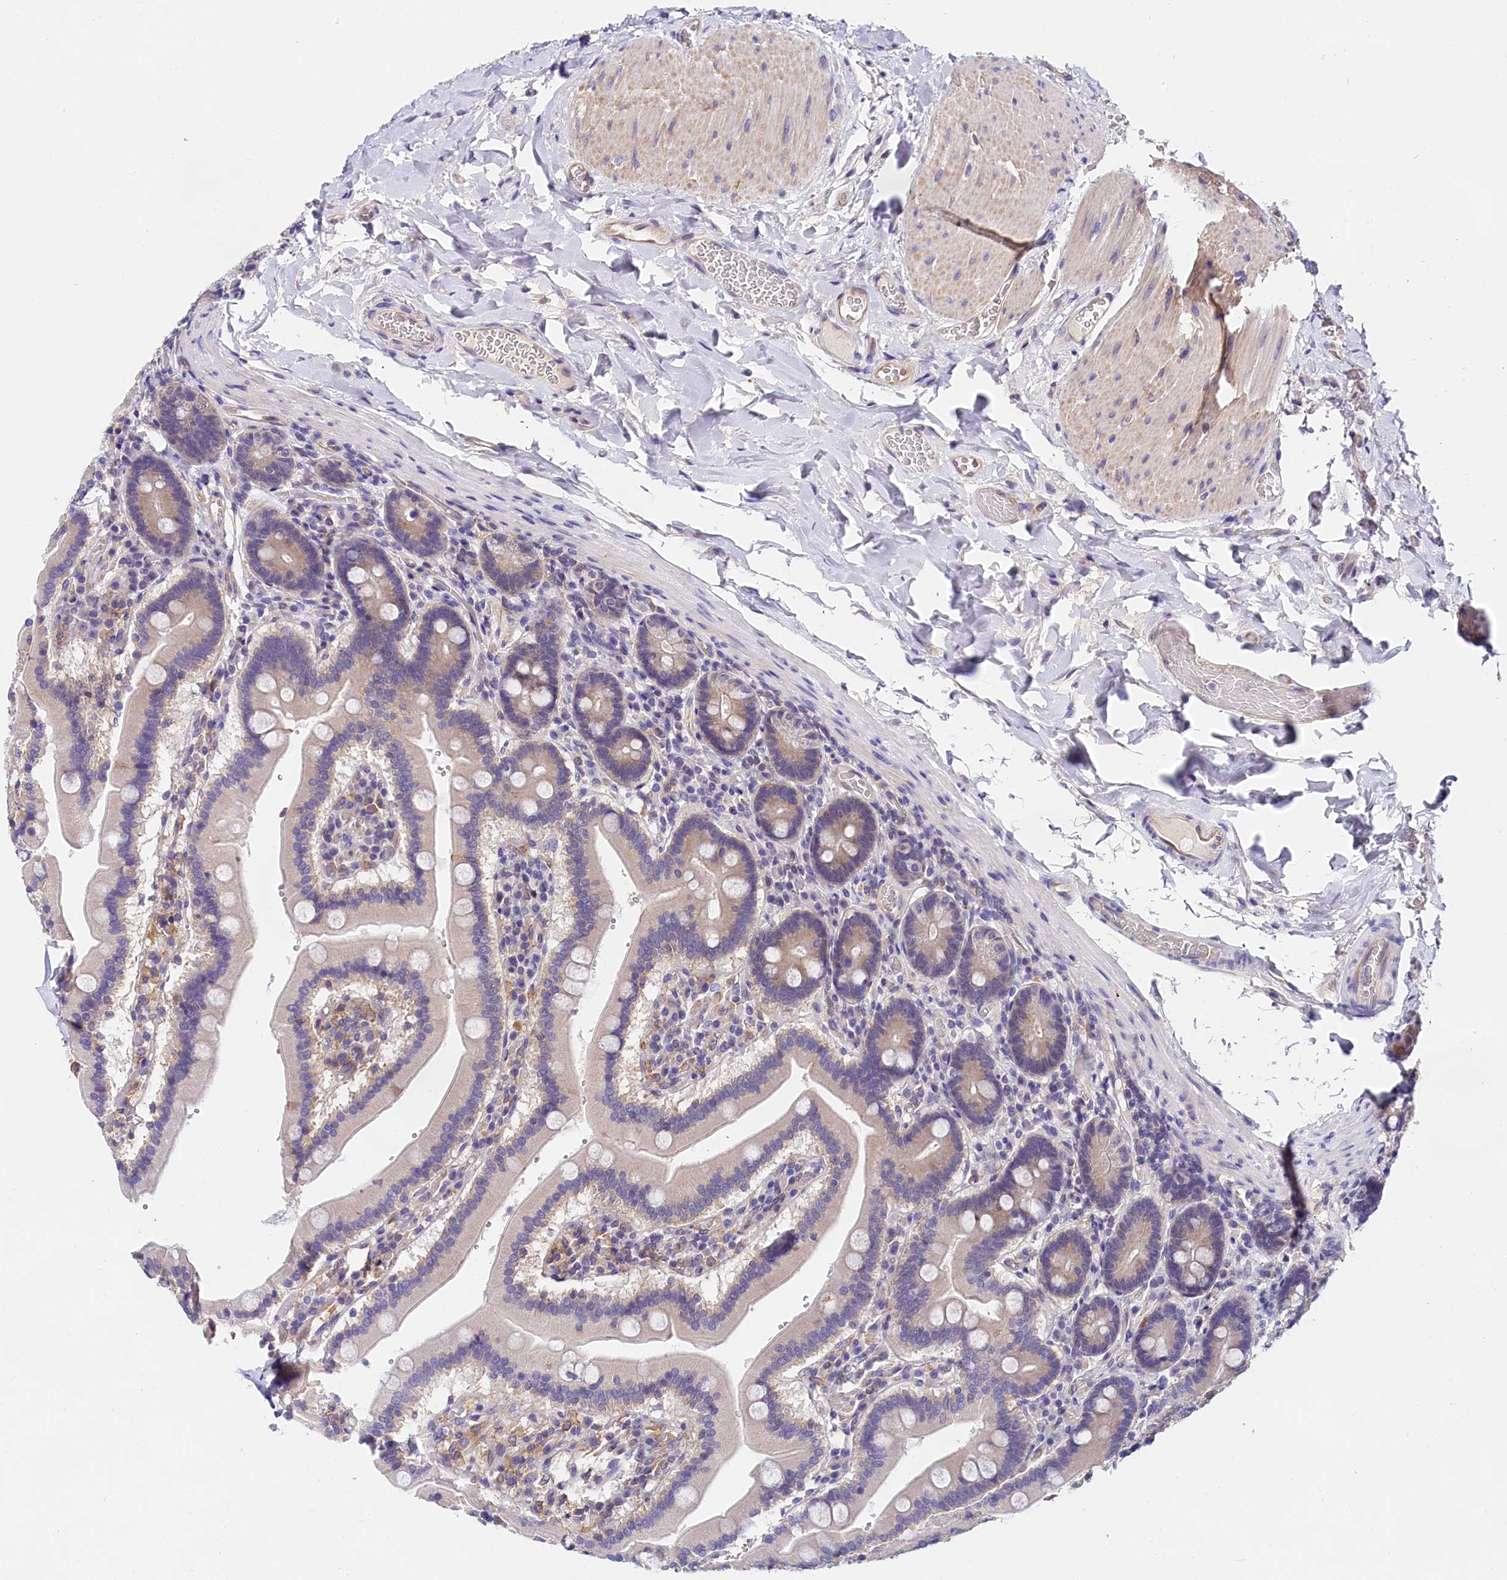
{"staining": {"intensity": "moderate", "quantity": "25%-75%", "location": "cytoplasmic/membranous"}, "tissue": "duodenum", "cell_type": "Glandular cells", "image_type": "normal", "snomed": [{"axis": "morphology", "description": "Normal tissue, NOS"}, {"axis": "topography", "description": "Duodenum"}], "caption": "Immunohistochemistry (IHC) micrograph of normal duodenum stained for a protein (brown), which demonstrates medium levels of moderate cytoplasmic/membranous staining in about 25%-75% of glandular cells.", "gene": "OAS3", "patient": {"sex": "female", "age": 62}}